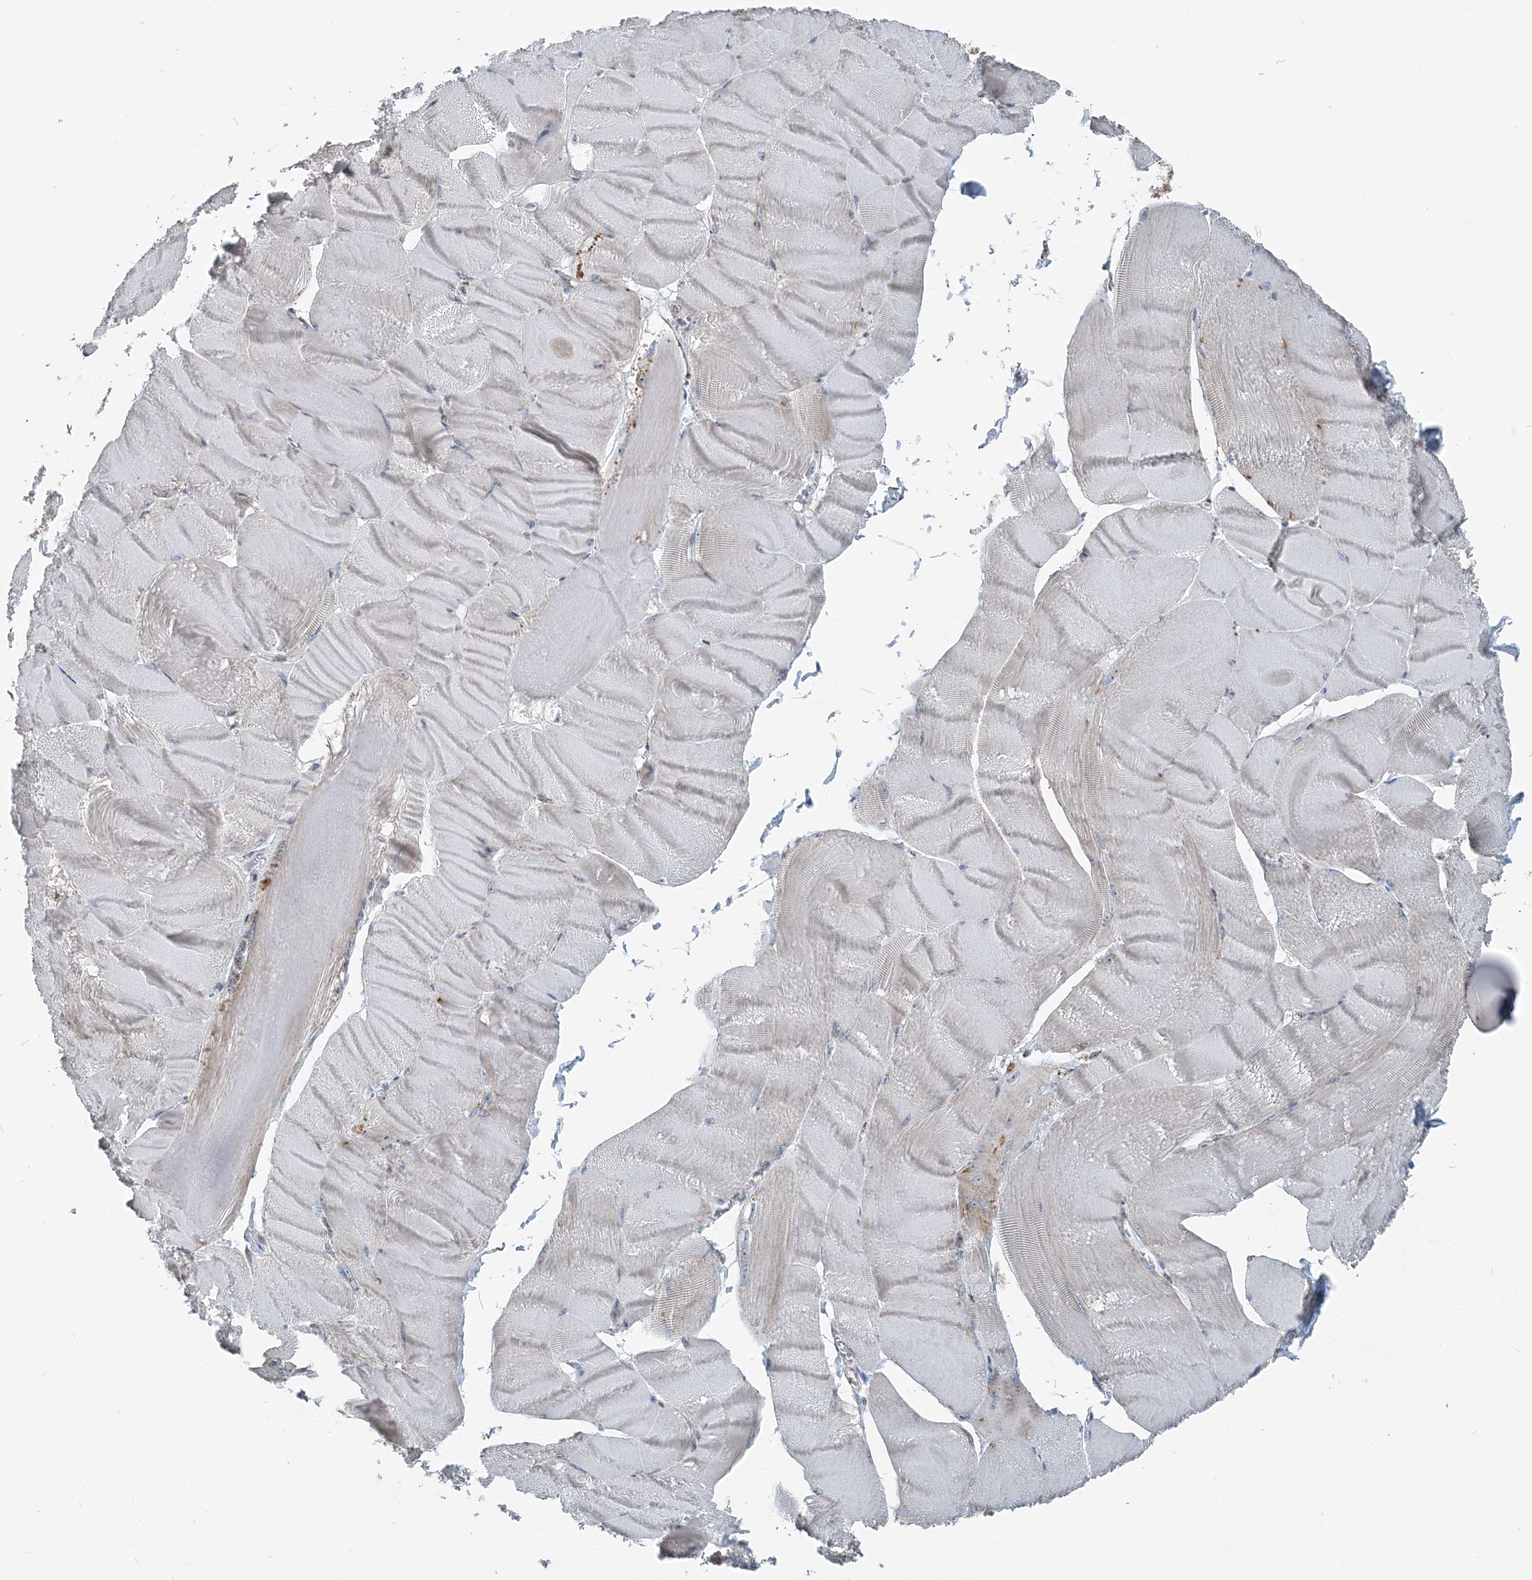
{"staining": {"intensity": "moderate", "quantity": "25%-75%", "location": "cytoplasmic/membranous"}, "tissue": "skeletal muscle", "cell_type": "Myocytes", "image_type": "normal", "snomed": [{"axis": "morphology", "description": "Normal tissue, NOS"}, {"axis": "morphology", "description": "Basal cell carcinoma"}, {"axis": "topography", "description": "Skeletal muscle"}], "caption": "Approximately 25%-75% of myocytes in unremarkable skeletal muscle reveal moderate cytoplasmic/membranous protein positivity as visualized by brown immunohistochemical staining.", "gene": "SUCLG1", "patient": {"sex": "female", "age": 64}}